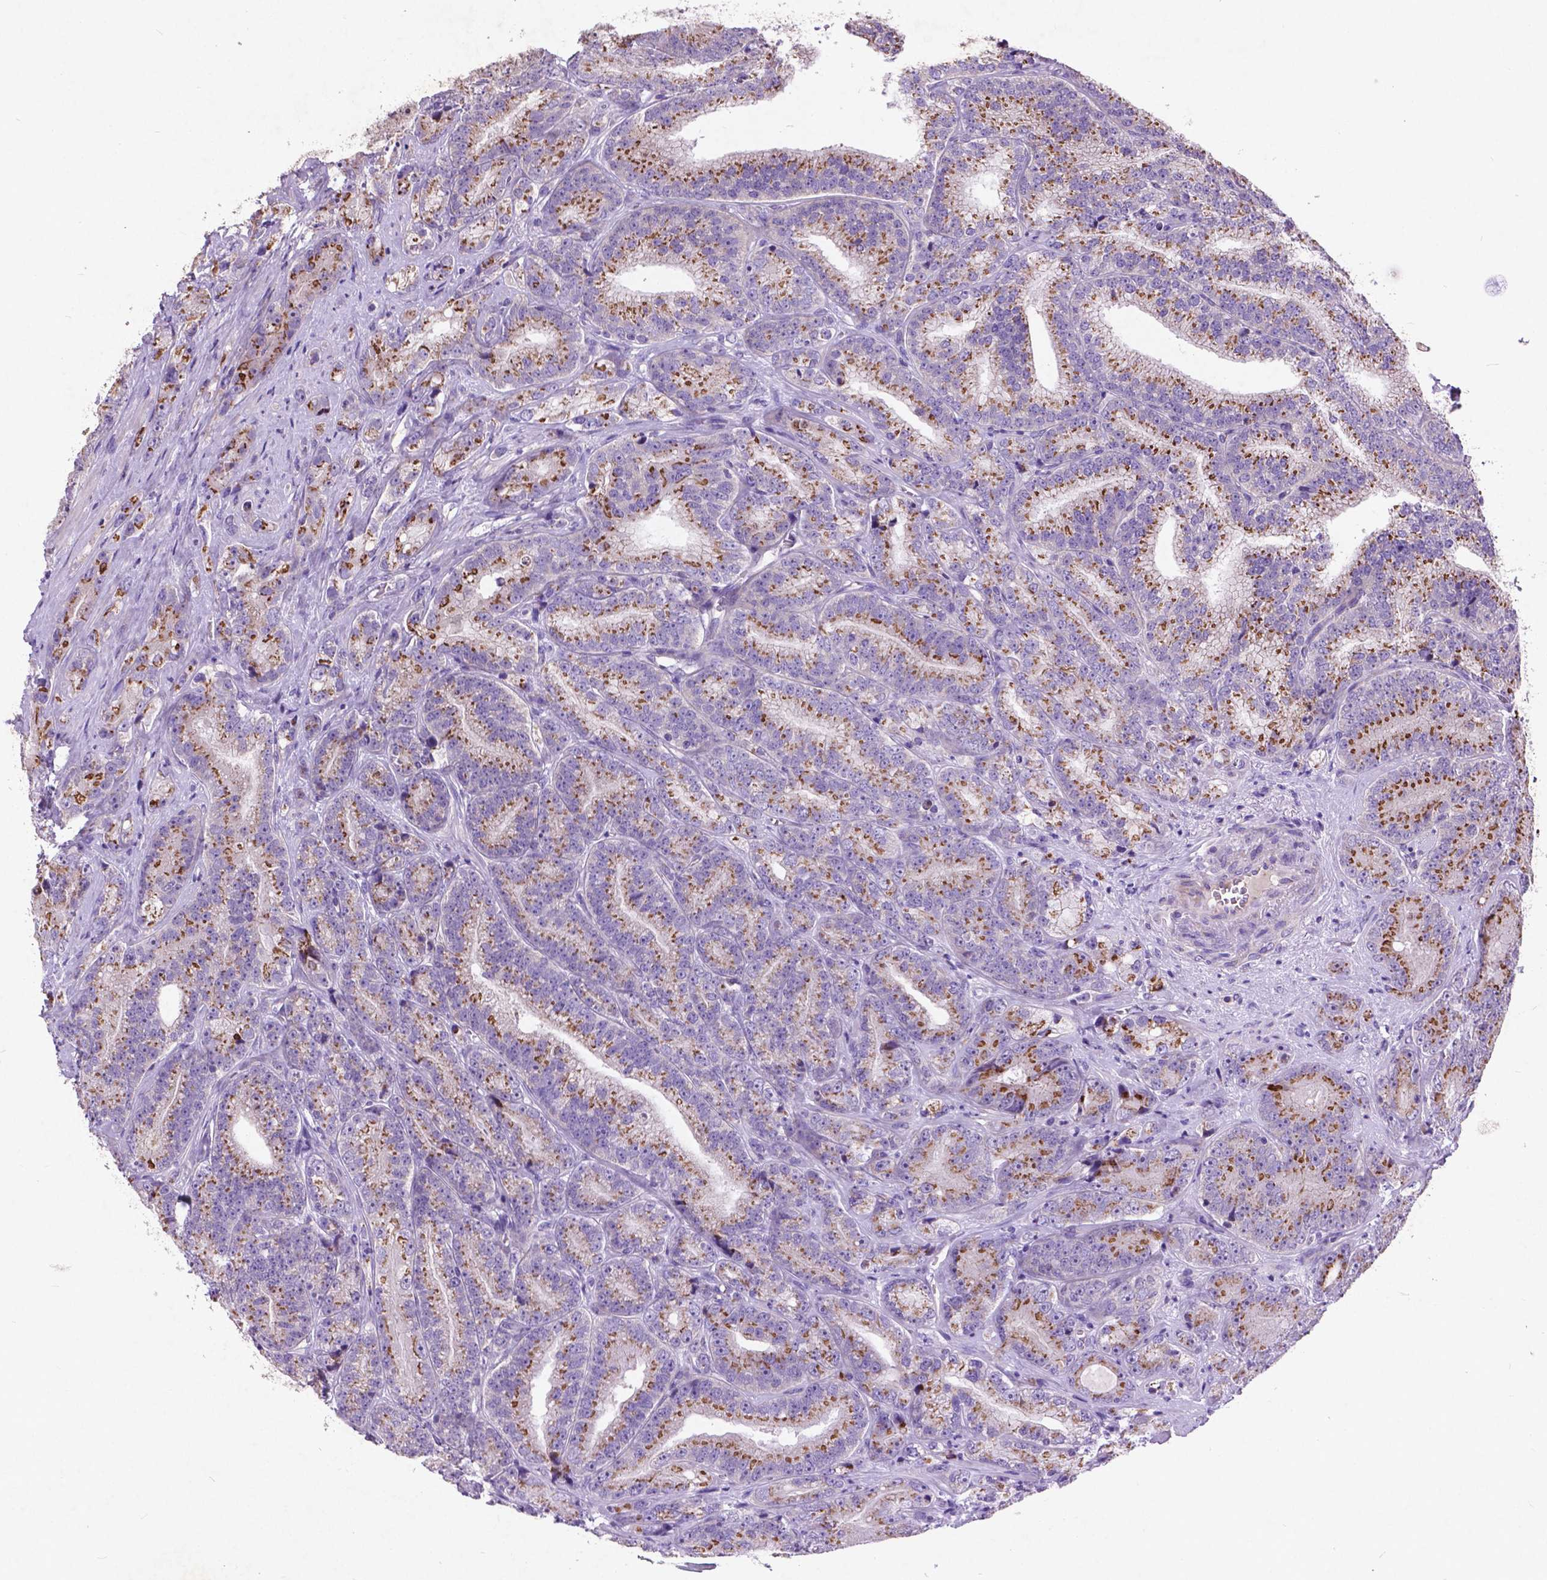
{"staining": {"intensity": "moderate", "quantity": ">75%", "location": "cytoplasmic/membranous"}, "tissue": "prostate cancer", "cell_type": "Tumor cells", "image_type": "cancer", "snomed": [{"axis": "morphology", "description": "Adenocarcinoma, NOS"}, {"axis": "topography", "description": "Prostate"}], "caption": "The image shows staining of prostate adenocarcinoma, revealing moderate cytoplasmic/membranous protein staining (brown color) within tumor cells. Using DAB (3,3'-diaminobenzidine) (brown) and hematoxylin (blue) stains, captured at high magnification using brightfield microscopy.", "gene": "ATG4D", "patient": {"sex": "male", "age": 63}}